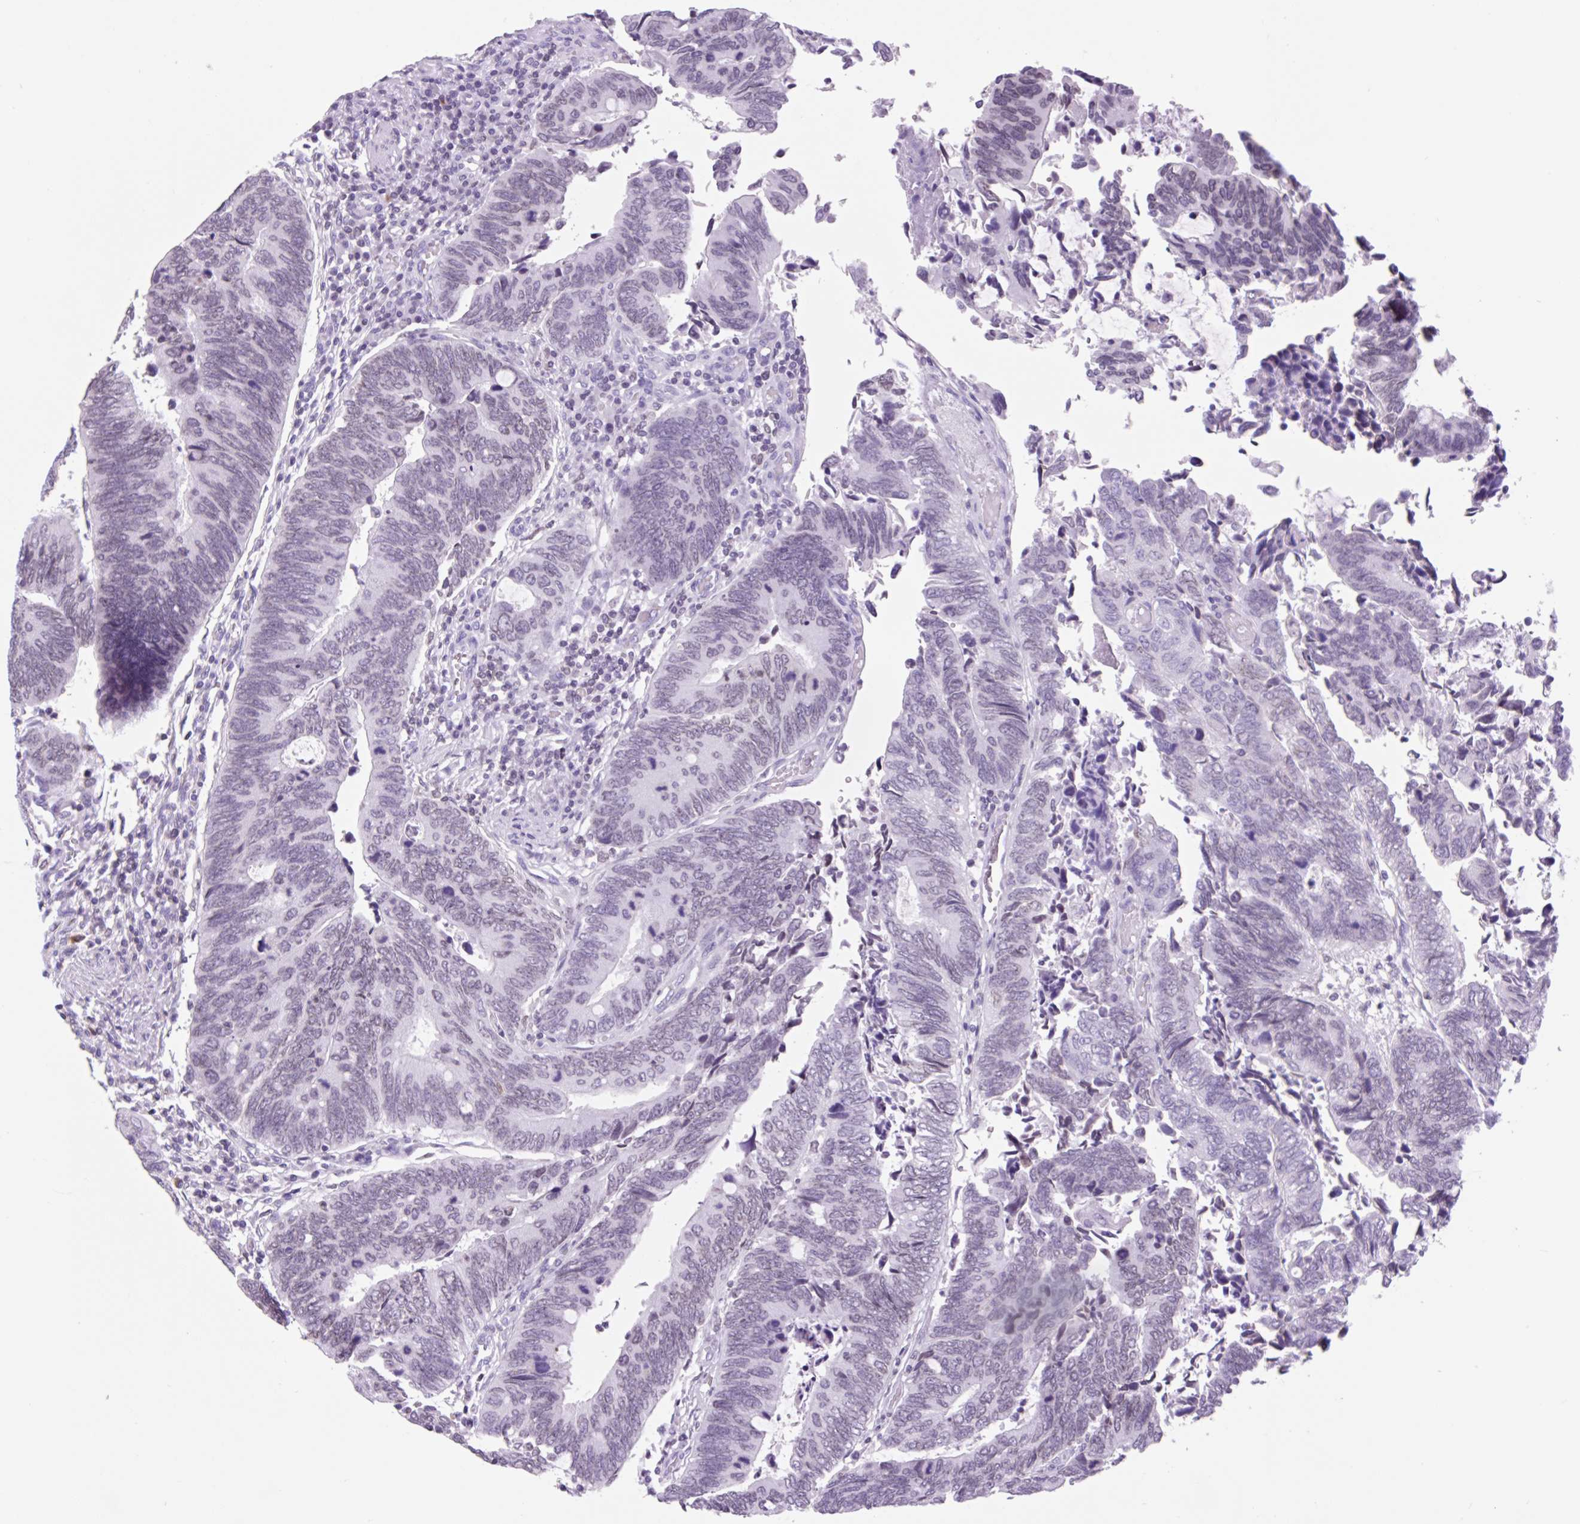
{"staining": {"intensity": "weak", "quantity": "<25%", "location": "cytoplasmic/membranous,nuclear"}, "tissue": "colorectal cancer", "cell_type": "Tumor cells", "image_type": "cancer", "snomed": [{"axis": "morphology", "description": "Adenocarcinoma, NOS"}, {"axis": "topography", "description": "Colon"}], "caption": "The immunohistochemistry histopathology image has no significant expression in tumor cells of adenocarcinoma (colorectal) tissue.", "gene": "VPREB1", "patient": {"sex": "male", "age": 87}}